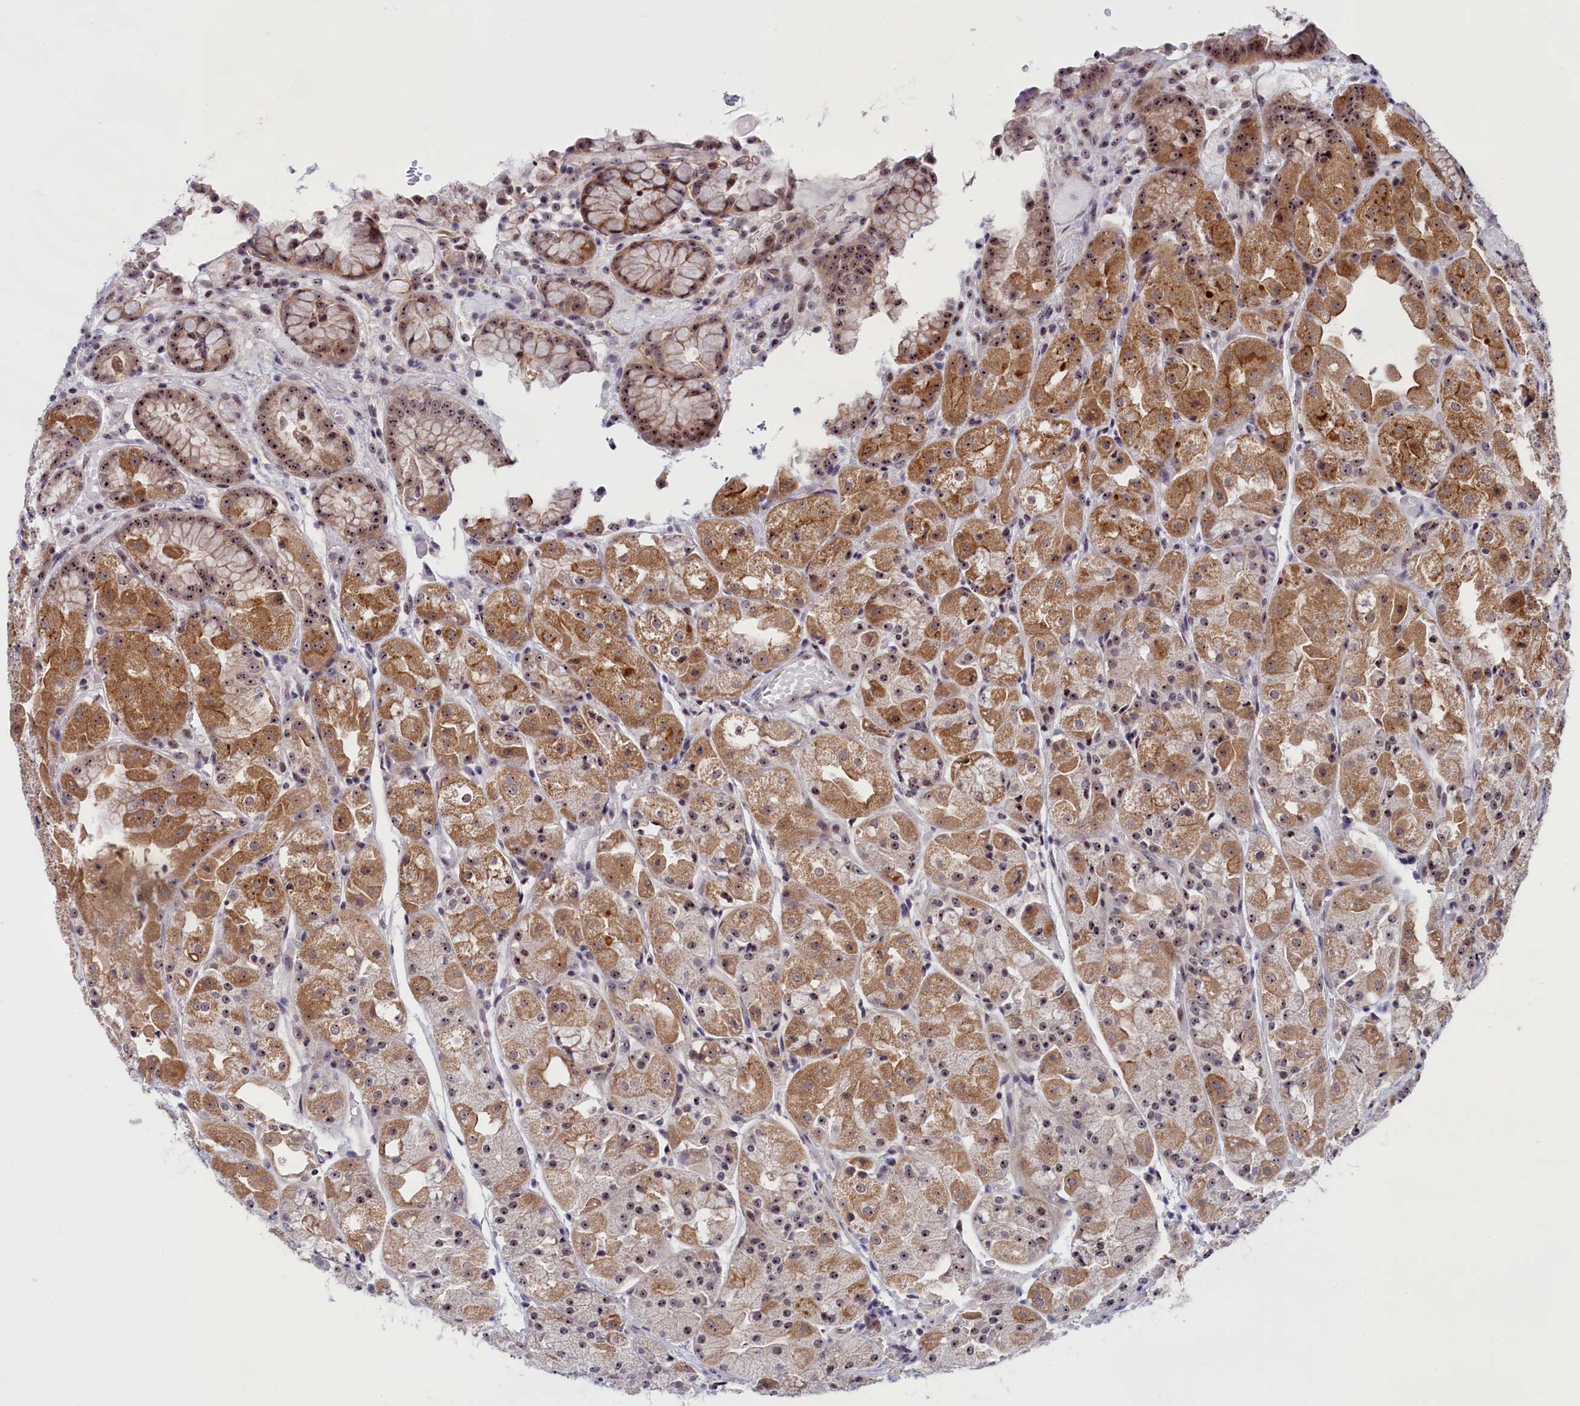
{"staining": {"intensity": "moderate", "quantity": ">75%", "location": "cytoplasmic/membranous,nuclear"}, "tissue": "stomach", "cell_type": "Glandular cells", "image_type": "normal", "snomed": [{"axis": "morphology", "description": "Normal tissue, NOS"}, {"axis": "topography", "description": "Stomach, upper"}], "caption": "Protein expression analysis of unremarkable human stomach reveals moderate cytoplasmic/membranous,nuclear staining in about >75% of glandular cells. (Stains: DAB in brown, nuclei in blue, Microscopy: brightfield microscopy at high magnification).", "gene": "PPAN", "patient": {"sex": "male", "age": 72}}